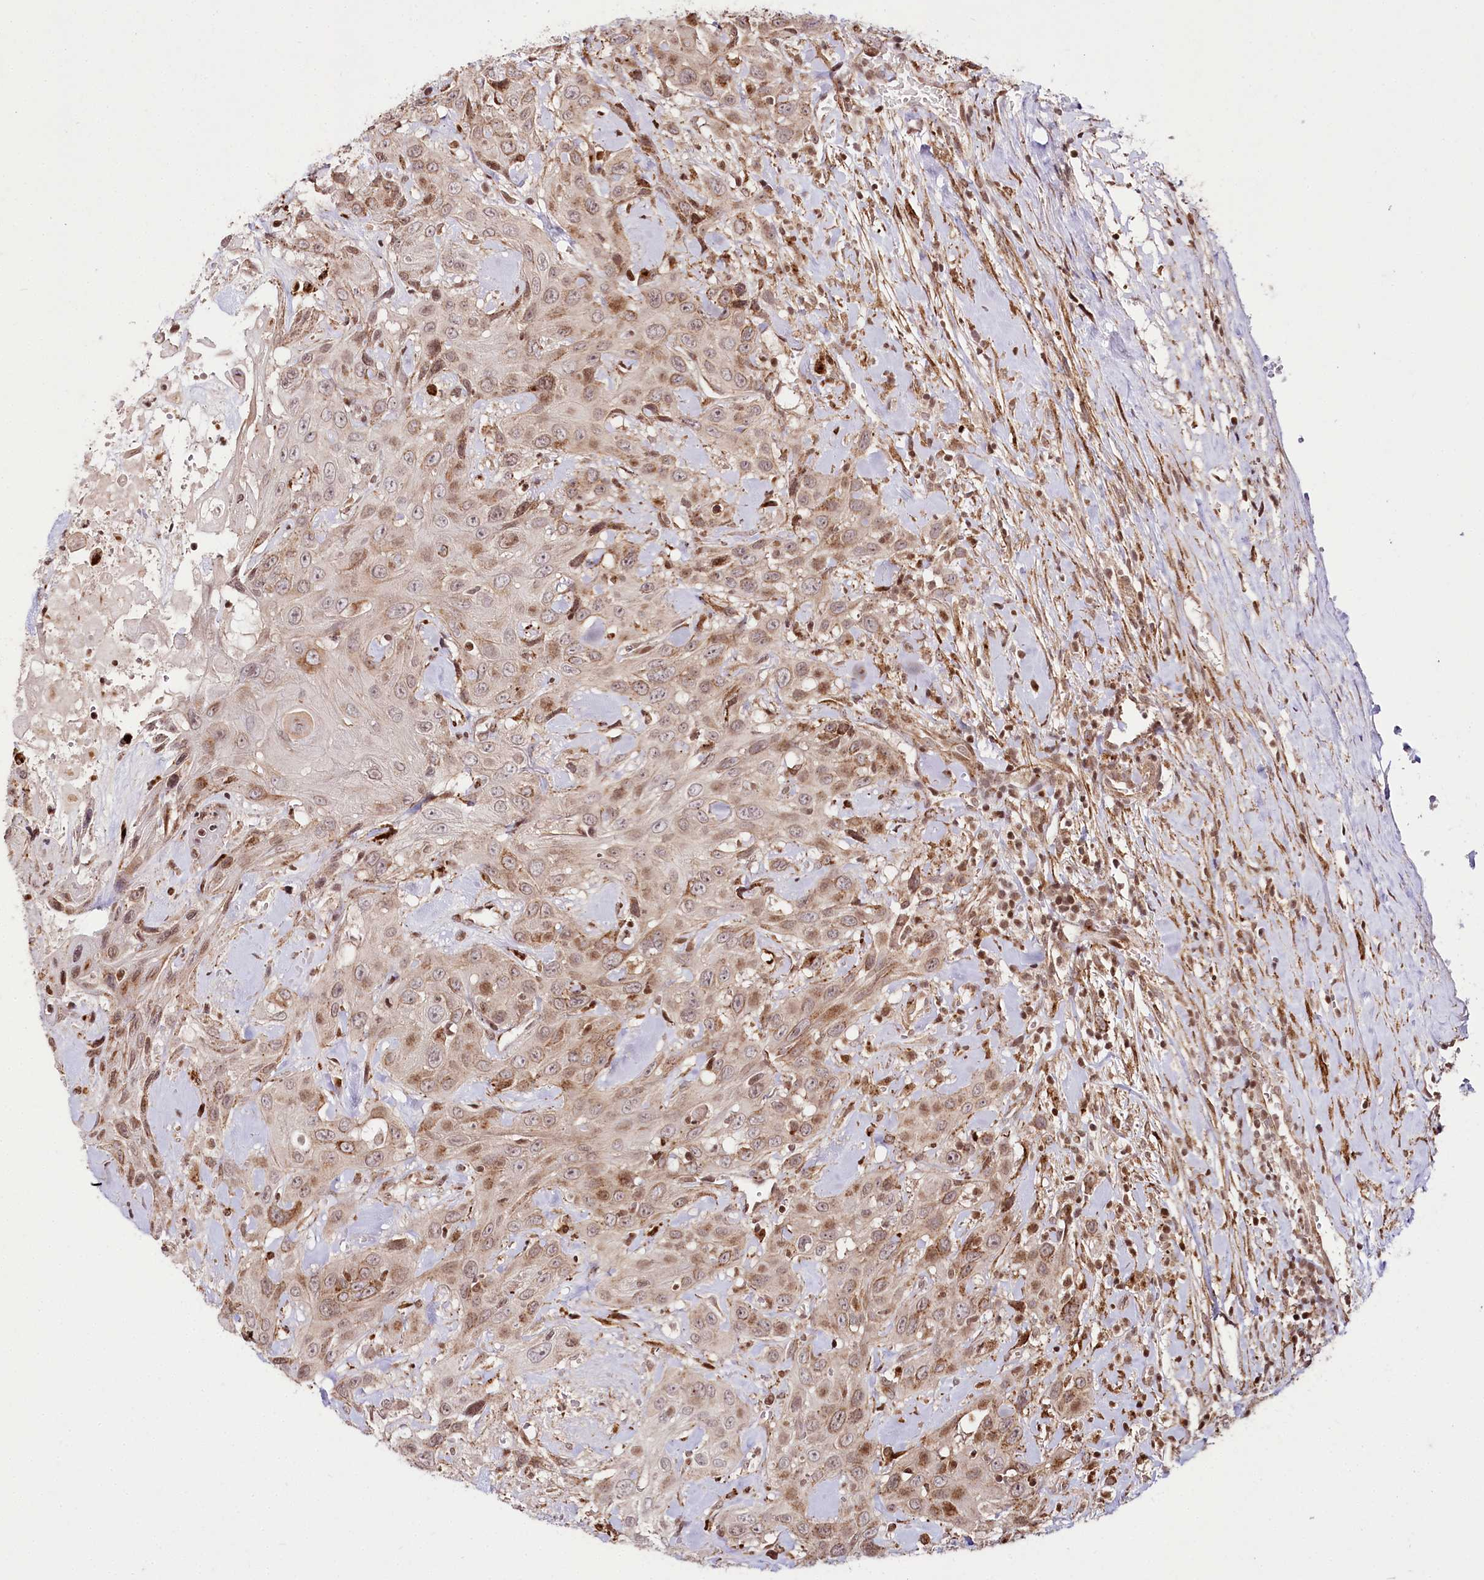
{"staining": {"intensity": "weak", "quantity": "25%-75%", "location": "cytoplasmic/membranous,nuclear"}, "tissue": "head and neck cancer", "cell_type": "Tumor cells", "image_type": "cancer", "snomed": [{"axis": "morphology", "description": "Squamous cell carcinoma, NOS"}, {"axis": "topography", "description": "Head-Neck"}], "caption": "Brown immunohistochemical staining in human head and neck cancer displays weak cytoplasmic/membranous and nuclear expression in approximately 25%-75% of tumor cells. Nuclei are stained in blue.", "gene": "HOXC8", "patient": {"sex": "male", "age": 81}}